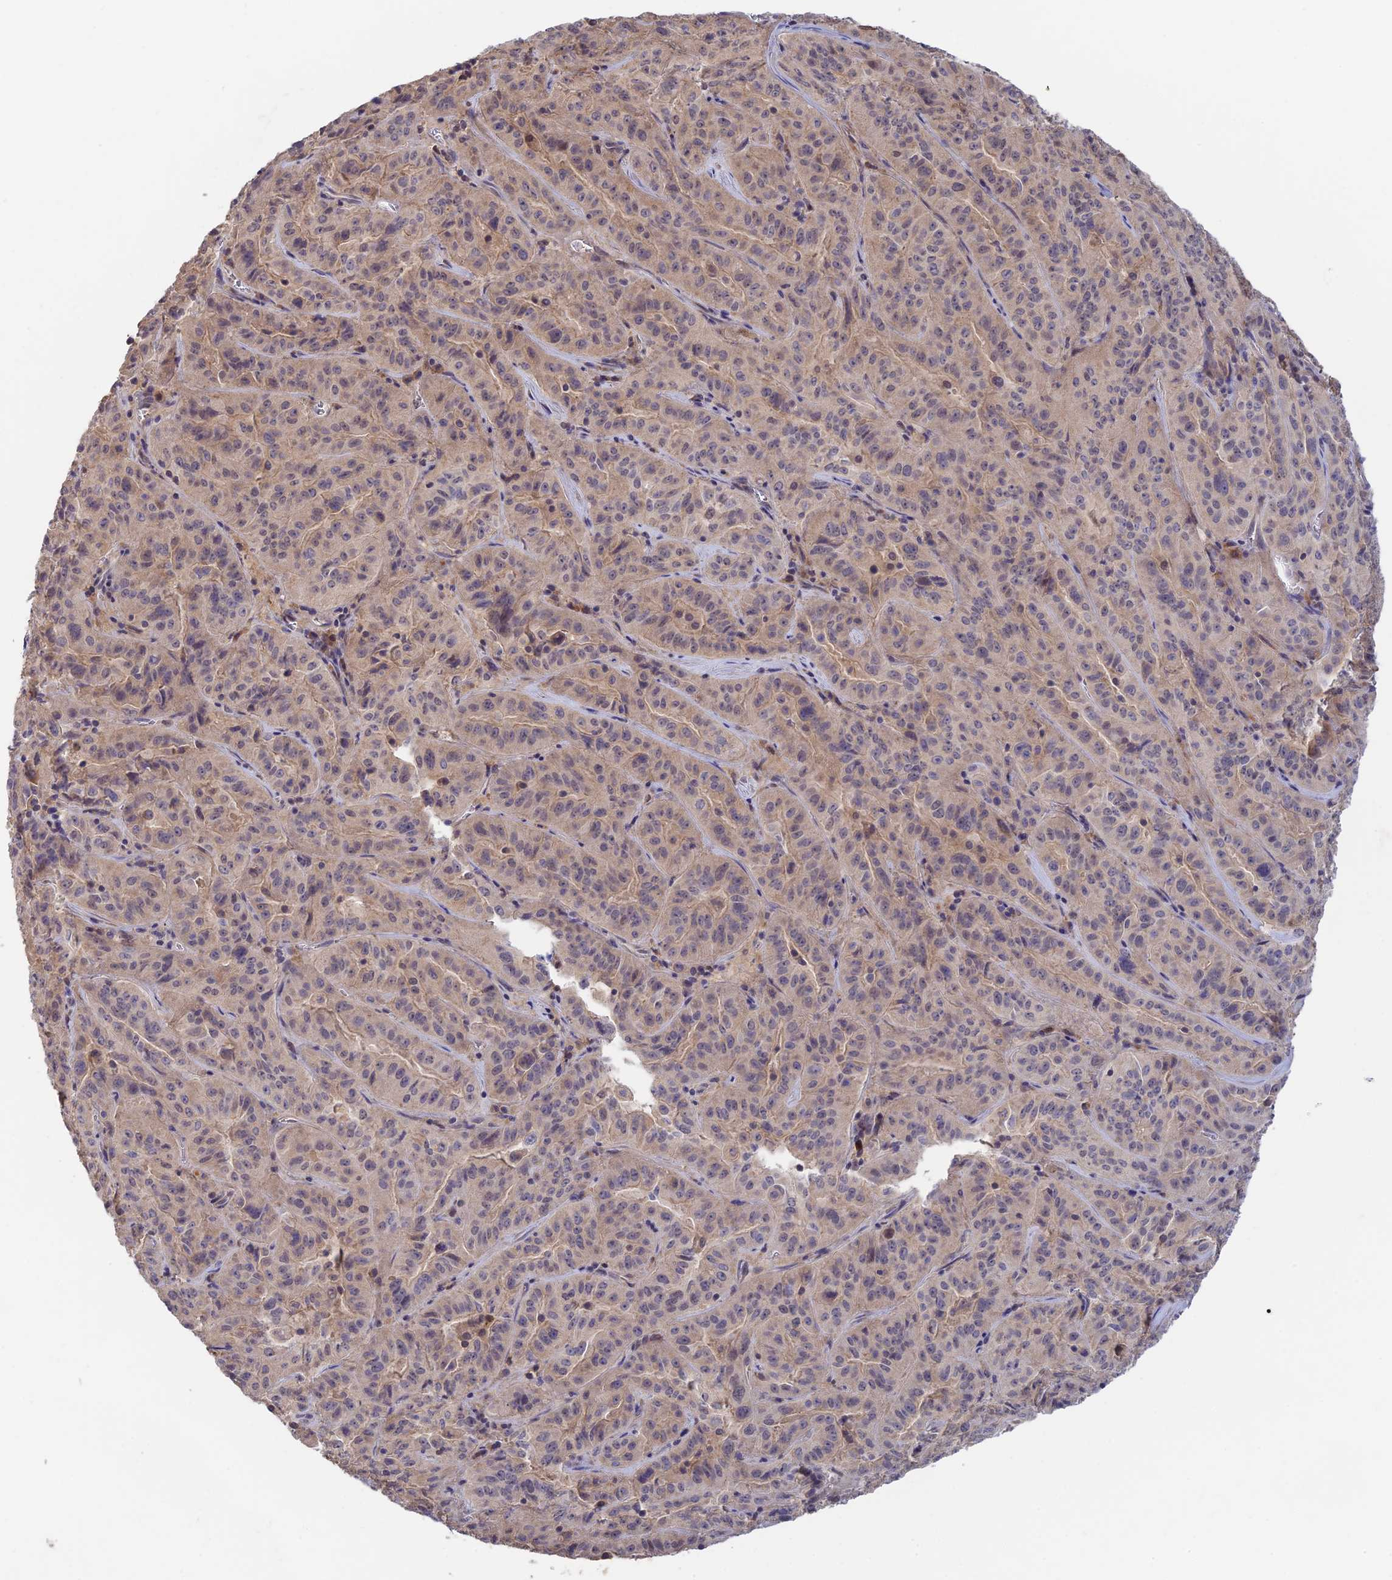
{"staining": {"intensity": "weak", "quantity": "25%-75%", "location": "cytoplasmic/membranous"}, "tissue": "pancreatic cancer", "cell_type": "Tumor cells", "image_type": "cancer", "snomed": [{"axis": "morphology", "description": "Adenocarcinoma, NOS"}, {"axis": "topography", "description": "Pancreas"}], "caption": "Immunohistochemistry (IHC) (DAB (3,3'-diaminobenzidine)) staining of pancreatic adenocarcinoma shows weak cytoplasmic/membranous protein positivity in approximately 25%-75% of tumor cells.", "gene": "CWH43", "patient": {"sex": "male", "age": 63}}